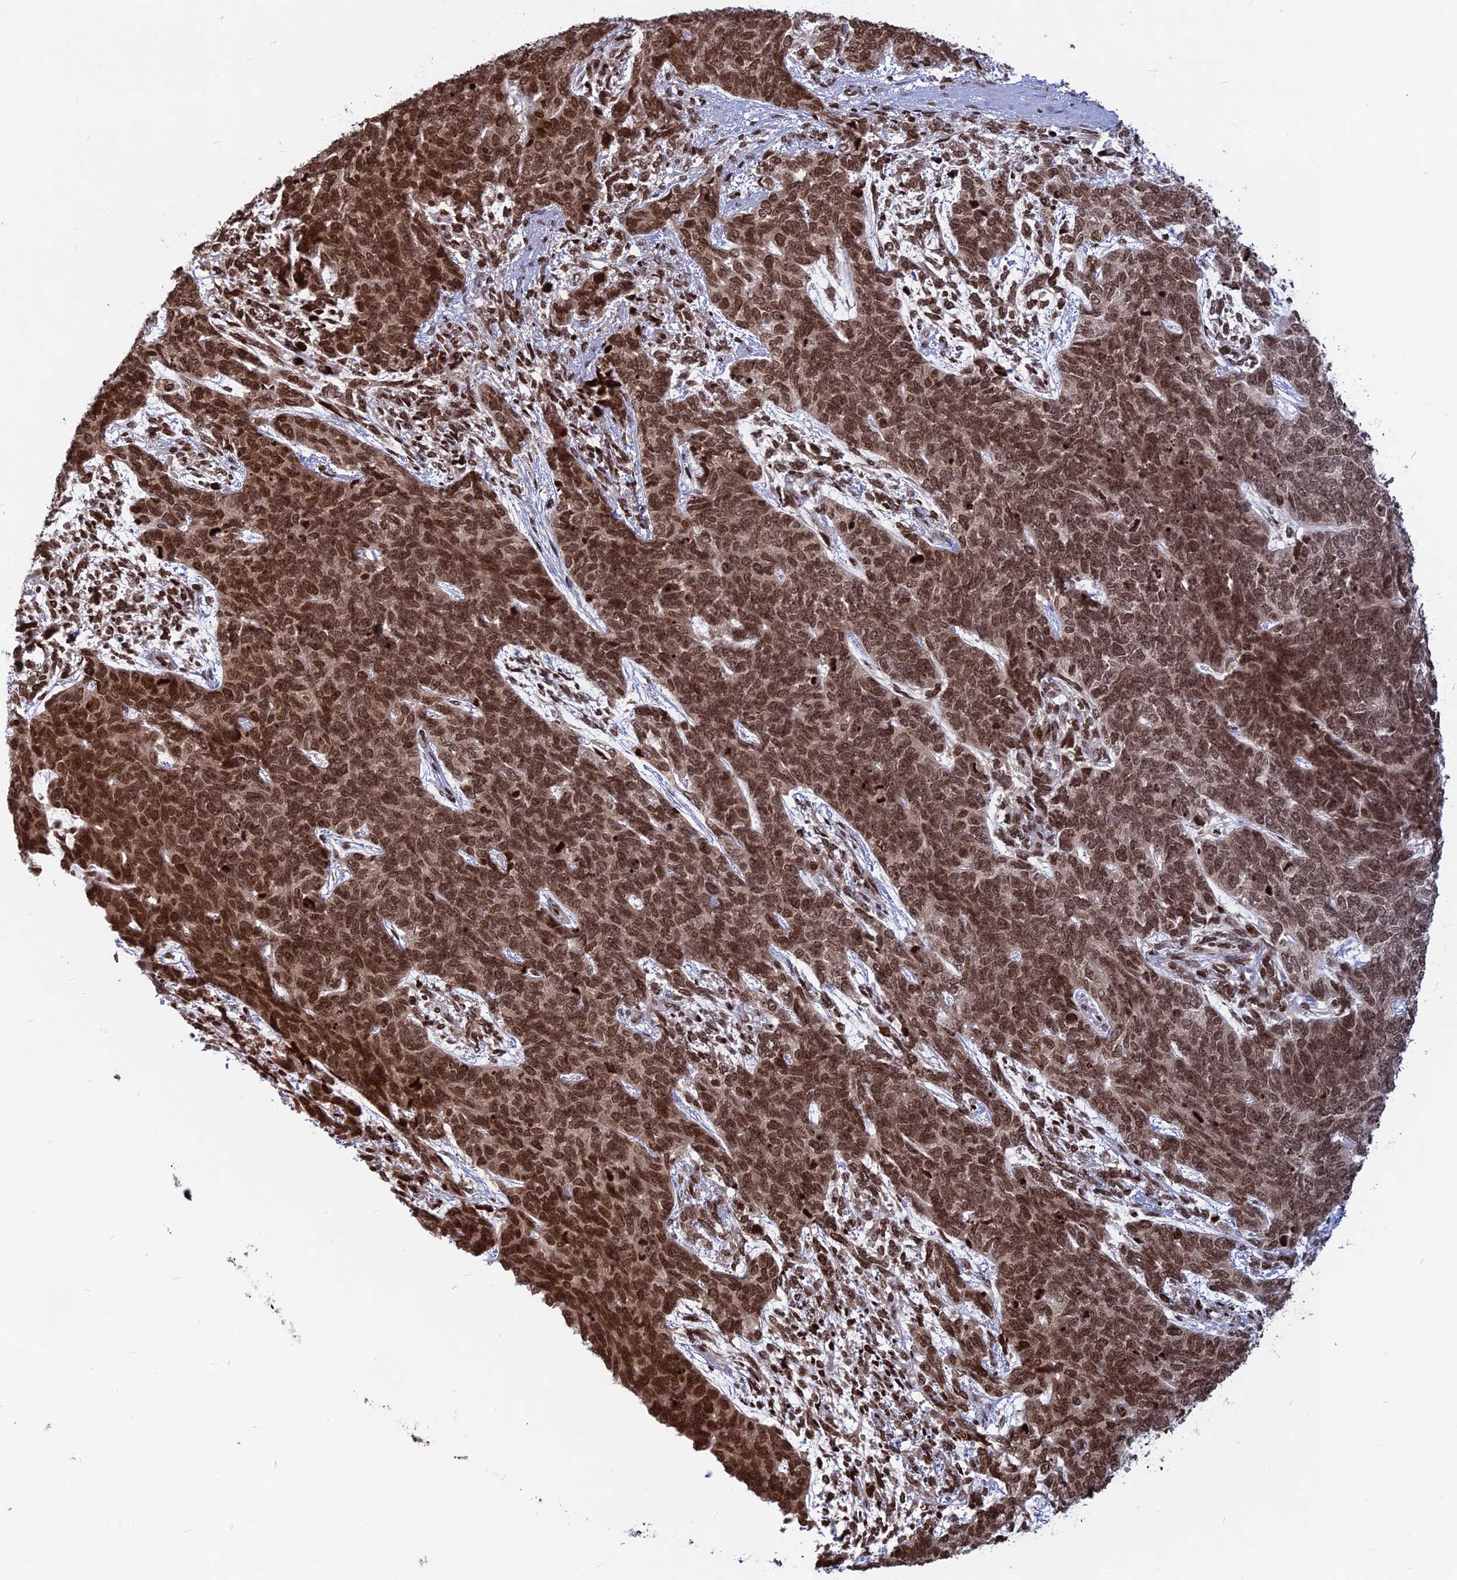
{"staining": {"intensity": "strong", "quantity": ">75%", "location": "nuclear"}, "tissue": "cervical cancer", "cell_type": "Tumor cells", "image_type": "cancer", "snomed": [{"axis": "morphology", "description": "Squamous cell carcinoma, NOS"}, {"axis": "topography", "description": "Cervix"}], "caption": "High-magnification brightfield microscopy of squamous cell carcinoma (cervical) stained with DAB (brown) and counterstained with hematoxylin (blue). tumor cells exhibit strong nuclear positivity is appreciated in about>75% of cells.", "gene": "TET2", "patient": {"sex": "female", "age": 63}}